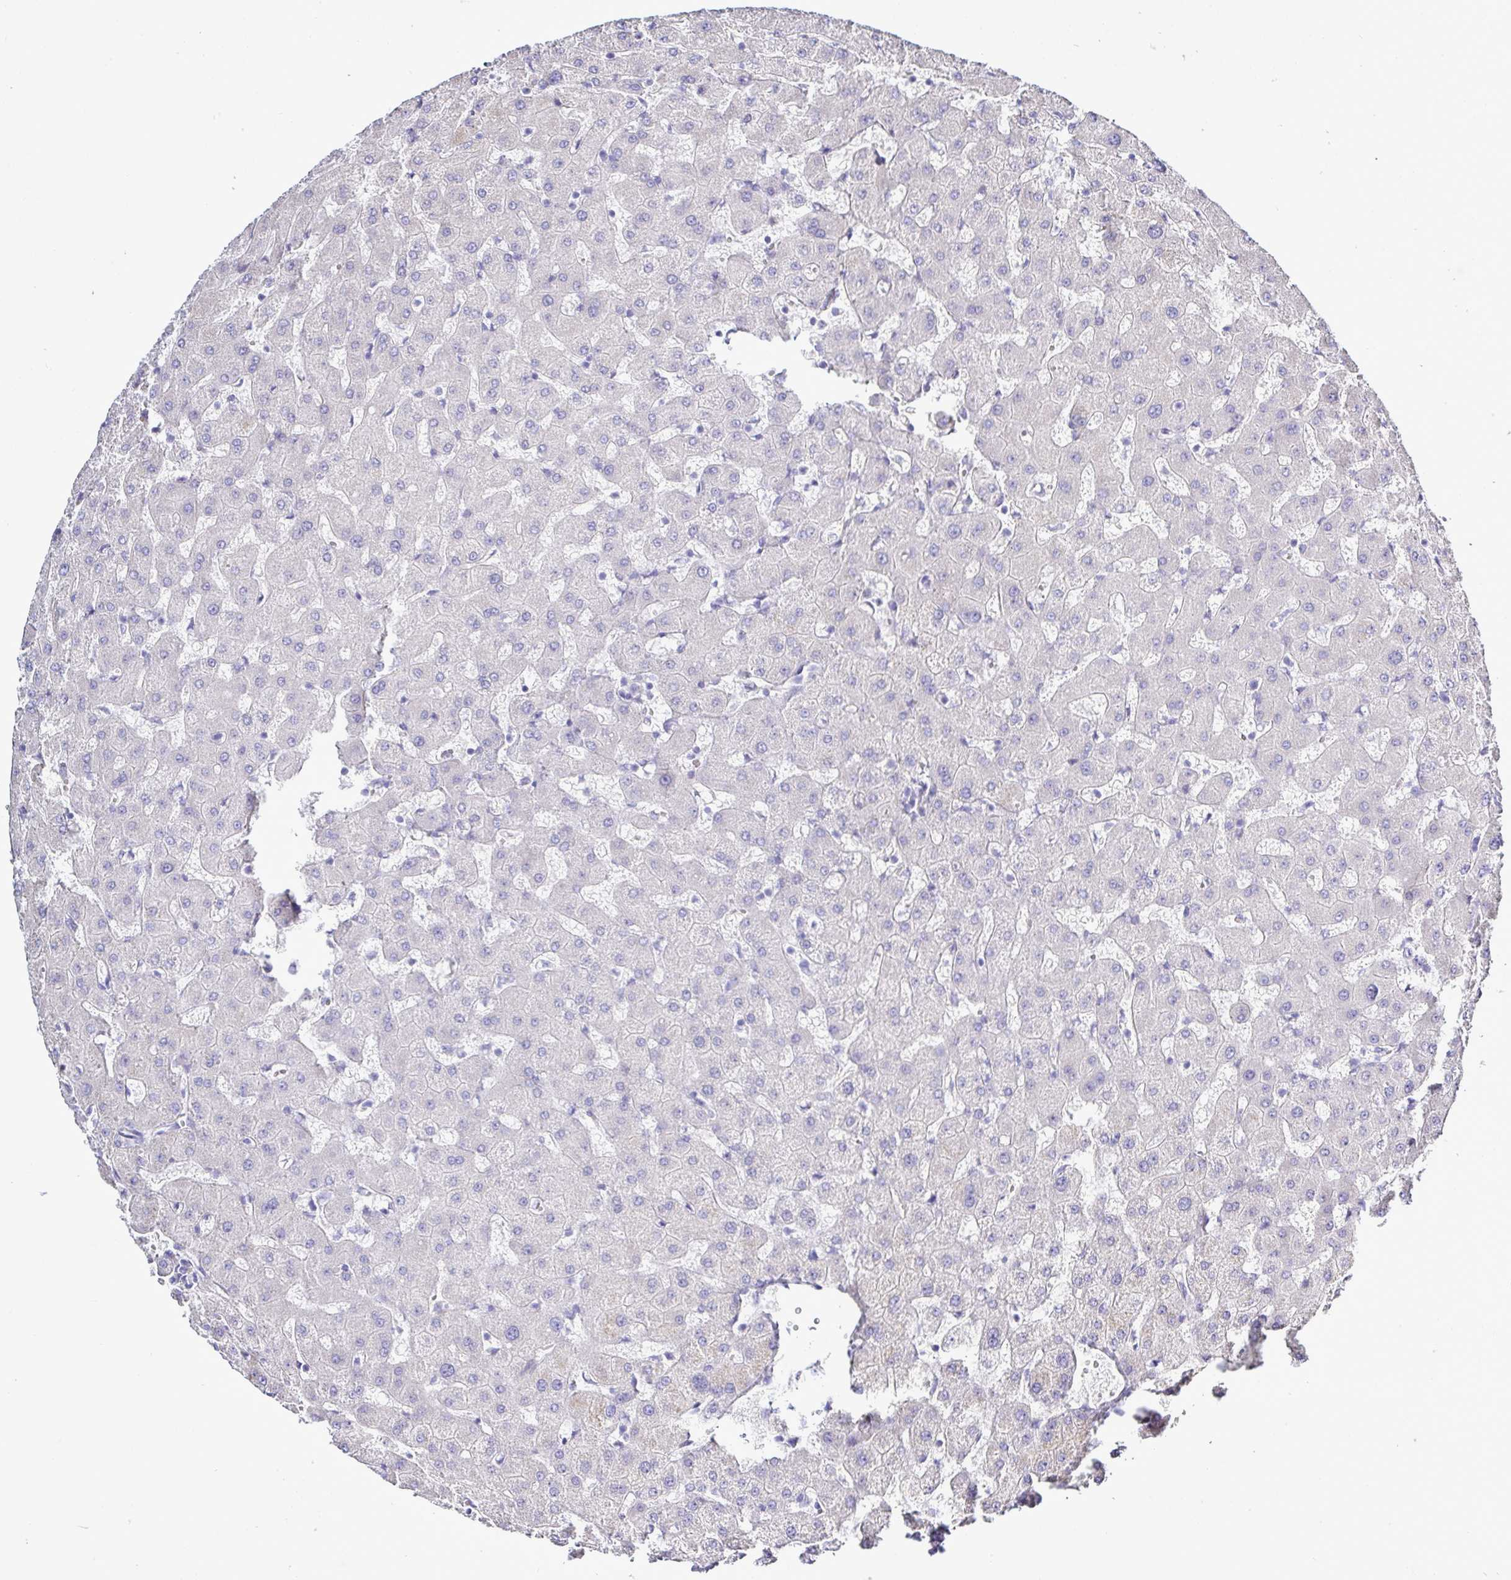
{"staining": {"intensity": "negative", "quantity": "none", "location": "none"}, "tissue": "liver", "cell_type": "Cholangiocytes", "image_type": "normal", "snomed": [{"axis": "morphology", "description": "Normal tissue, NOS"}, {"axis": "topography", "description": "Liver"}], "caption": "Cholangiocytes show no significant positivity in normal liver.", "gene": "MED11", "patient": {"sex": "female", "age": 63}}